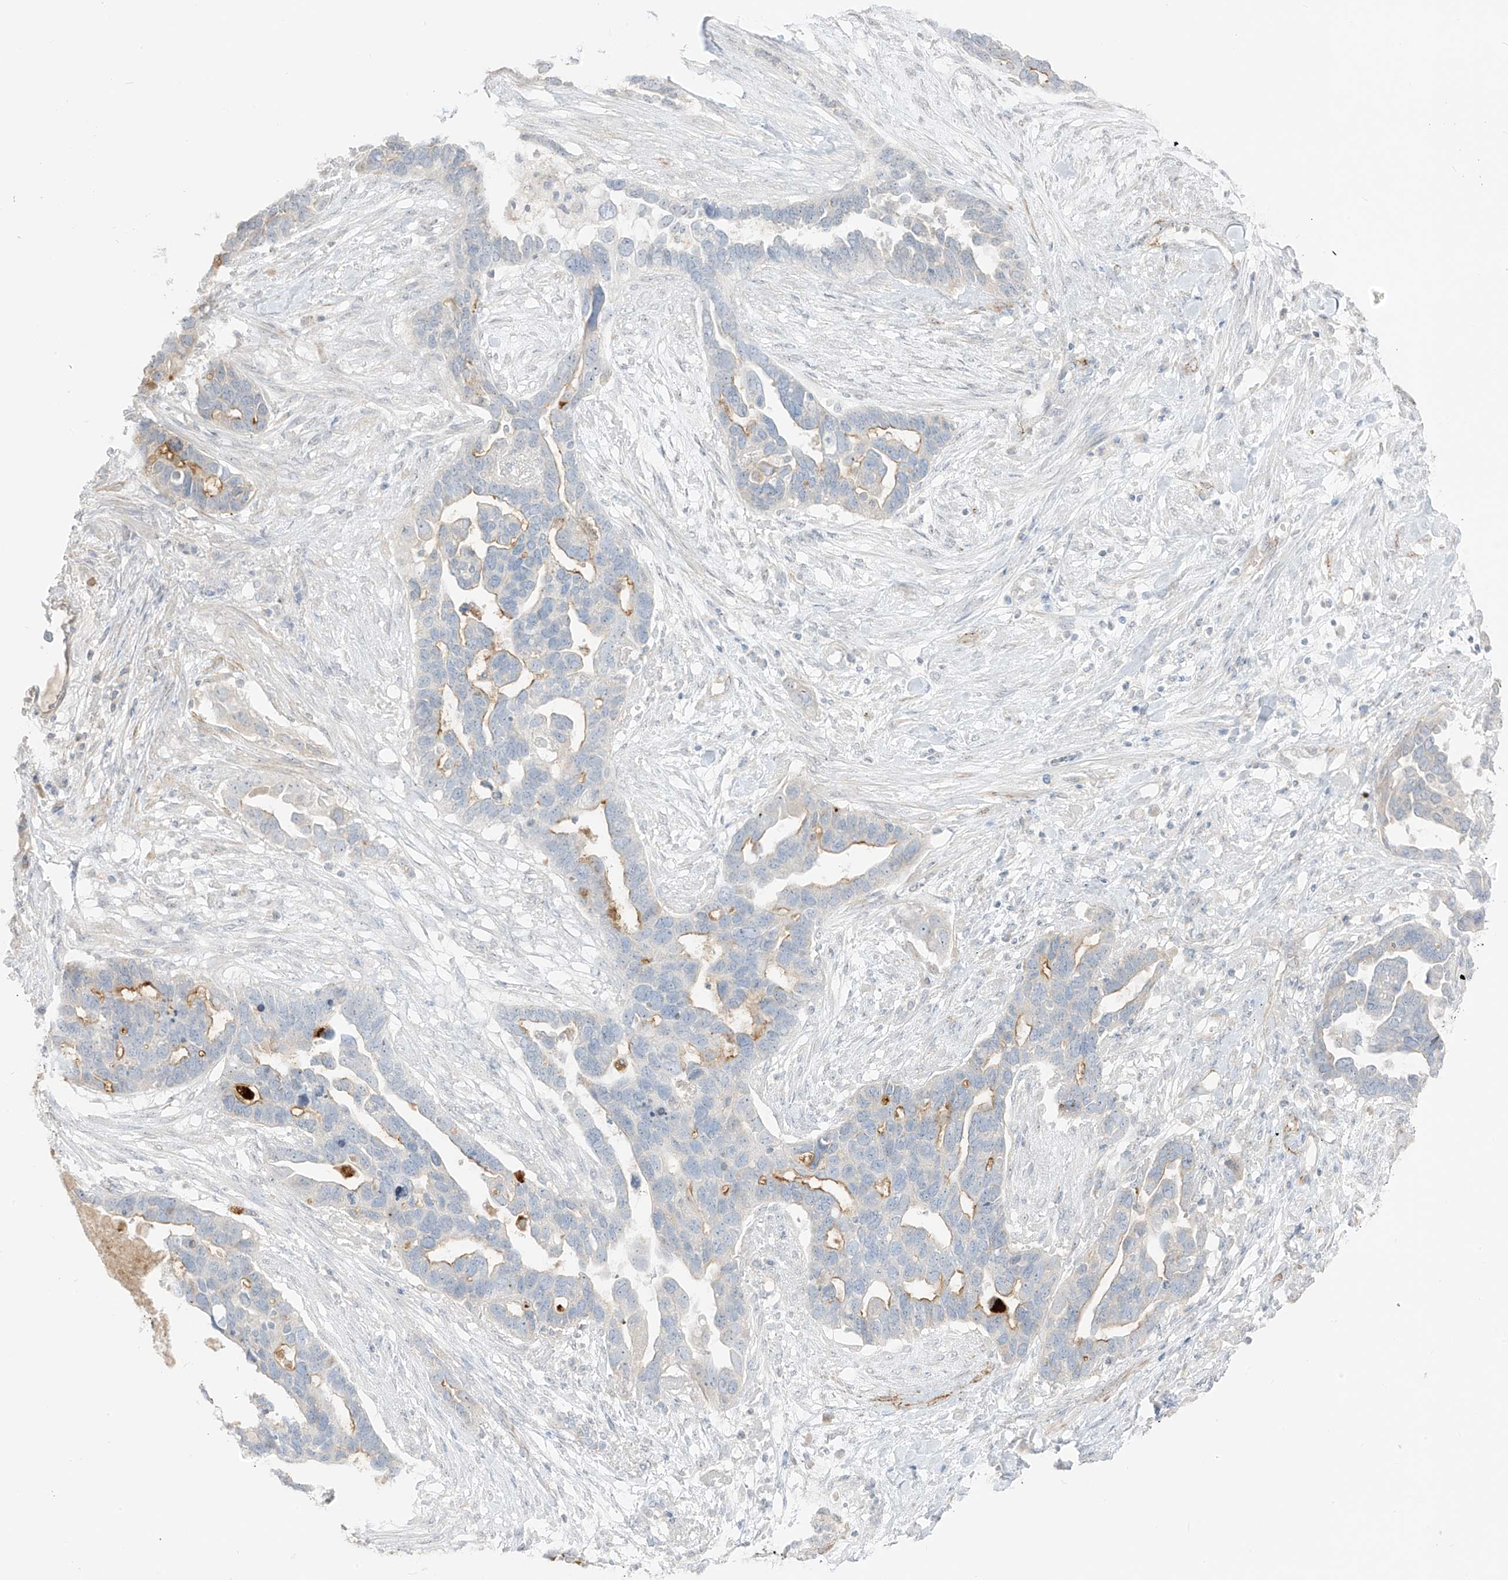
{"staining": {"intensity": "moderate", "quantity": "<25%", "location": "cytoplasmic/membranous"}, "tissue": "ovarian cancer", "cell_type": "Tumor cells", "image_type": "cancer", "snomed": [{"axis": "morphology", "description": "Cystadenocarcinoma, serous, NOS"}, {"axis": "topography", "description": "Ovary"}], "caption": "An immunohistochemistry image of neoplastic tissue is shown. Protein staining in brown highlights moderate cytoplasmic/membranous positivity in ovarian cancer (serous cystadenocarcinoma) within tumor cells.", "gene": "C11orf87", "patient": {"sex": "female", "age": 54}}